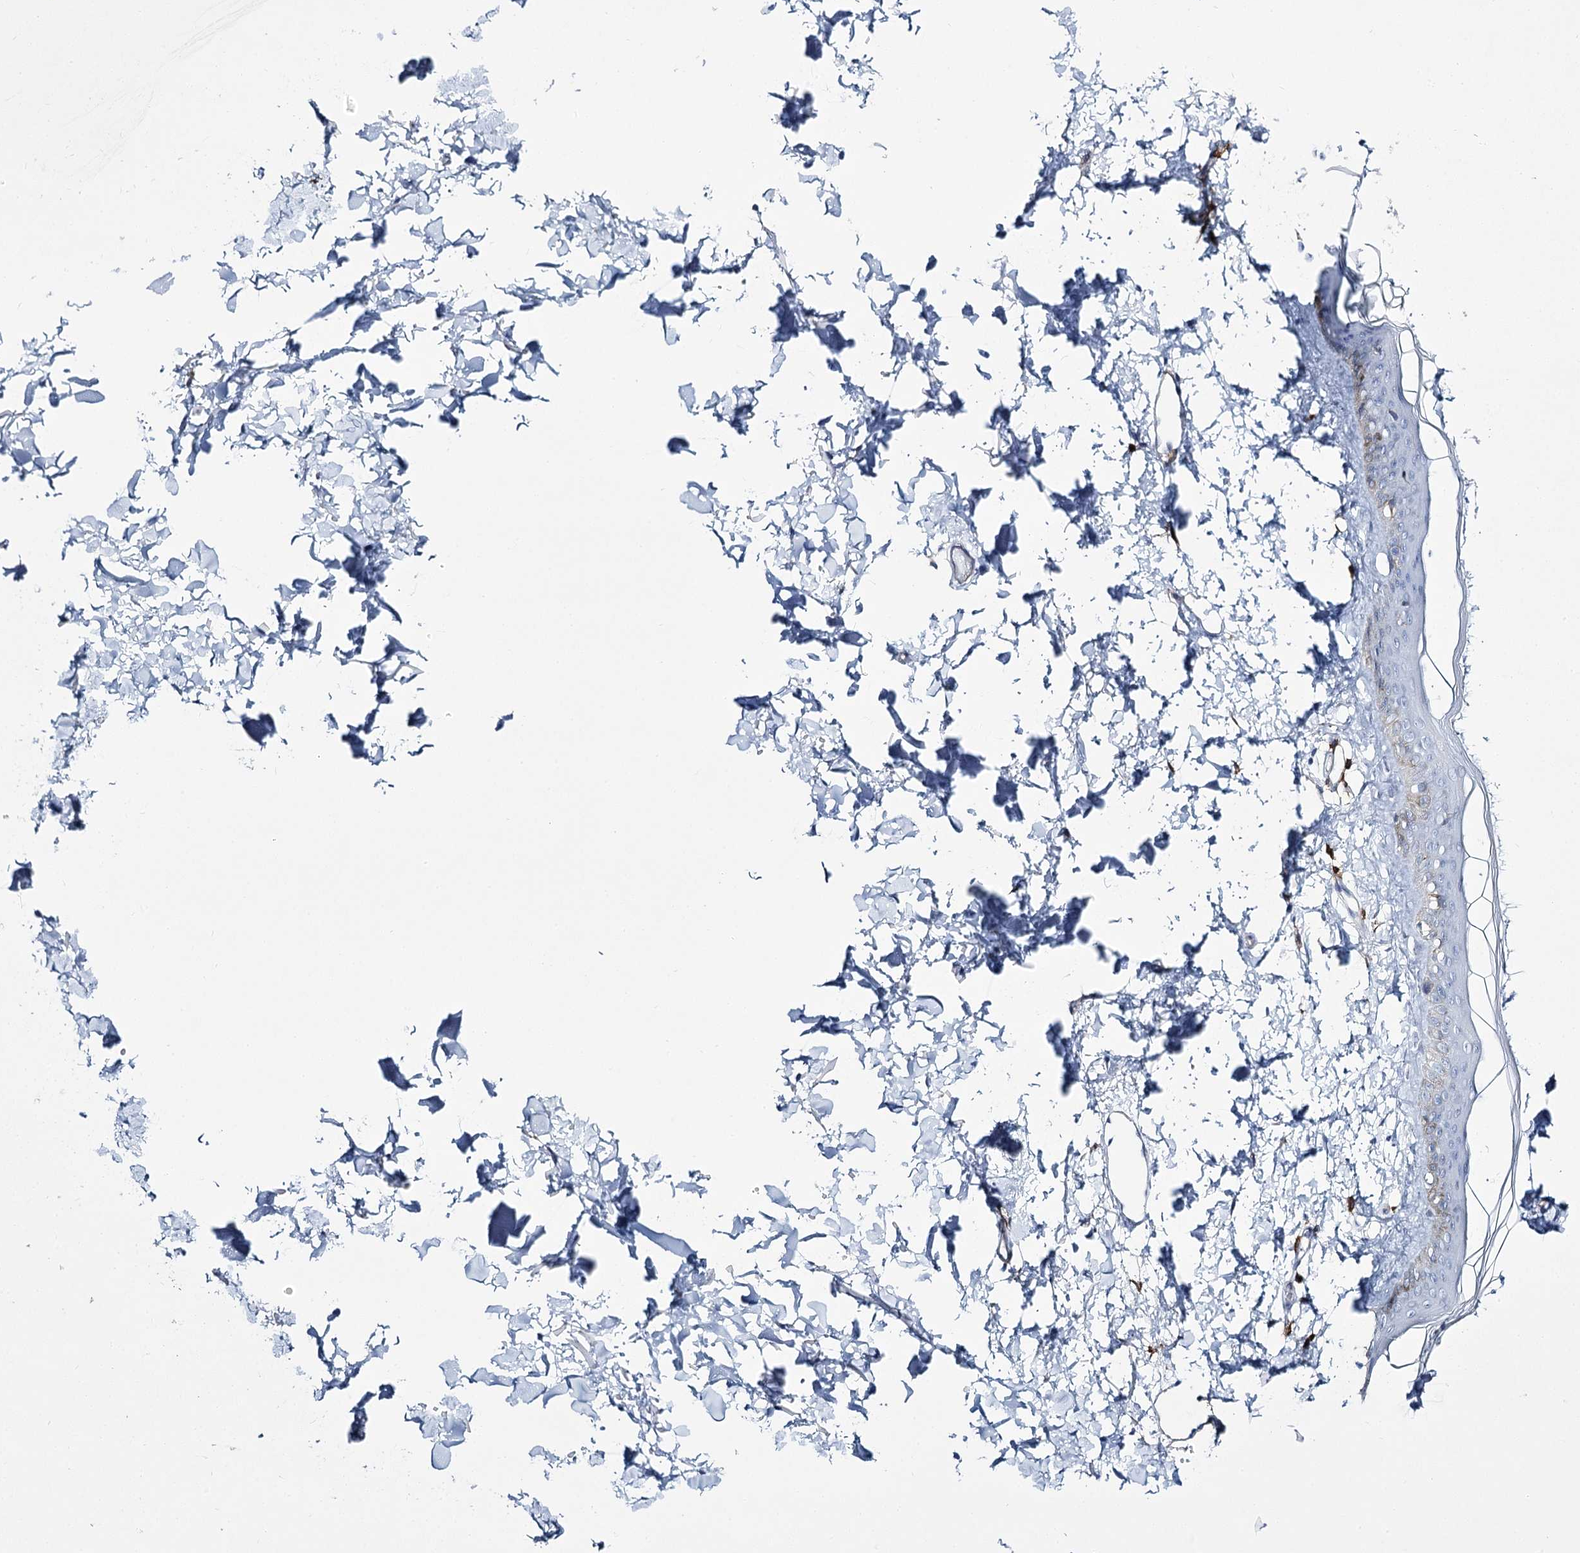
{"staining": {"intensity": "negative", "quantity": "none", "location": "none"}, "tissue": "skin", "cell_type": "Fibroblasts", "image_type": "normal", "snomed": [{"axis": "morphology", "description": "Normal tissue, NOS"}, {"axis": "topography", "description": "Skin"}], "caption": "Protein analysis of normal skin shows no significant staining in fibroblasts. (DAB (3,3'-diaminobenzidine) IHC visualized using brightfield microscopy, high magnification).", "gene": "CCDC88A", "patient": {"sex": "female", "age": 58}}